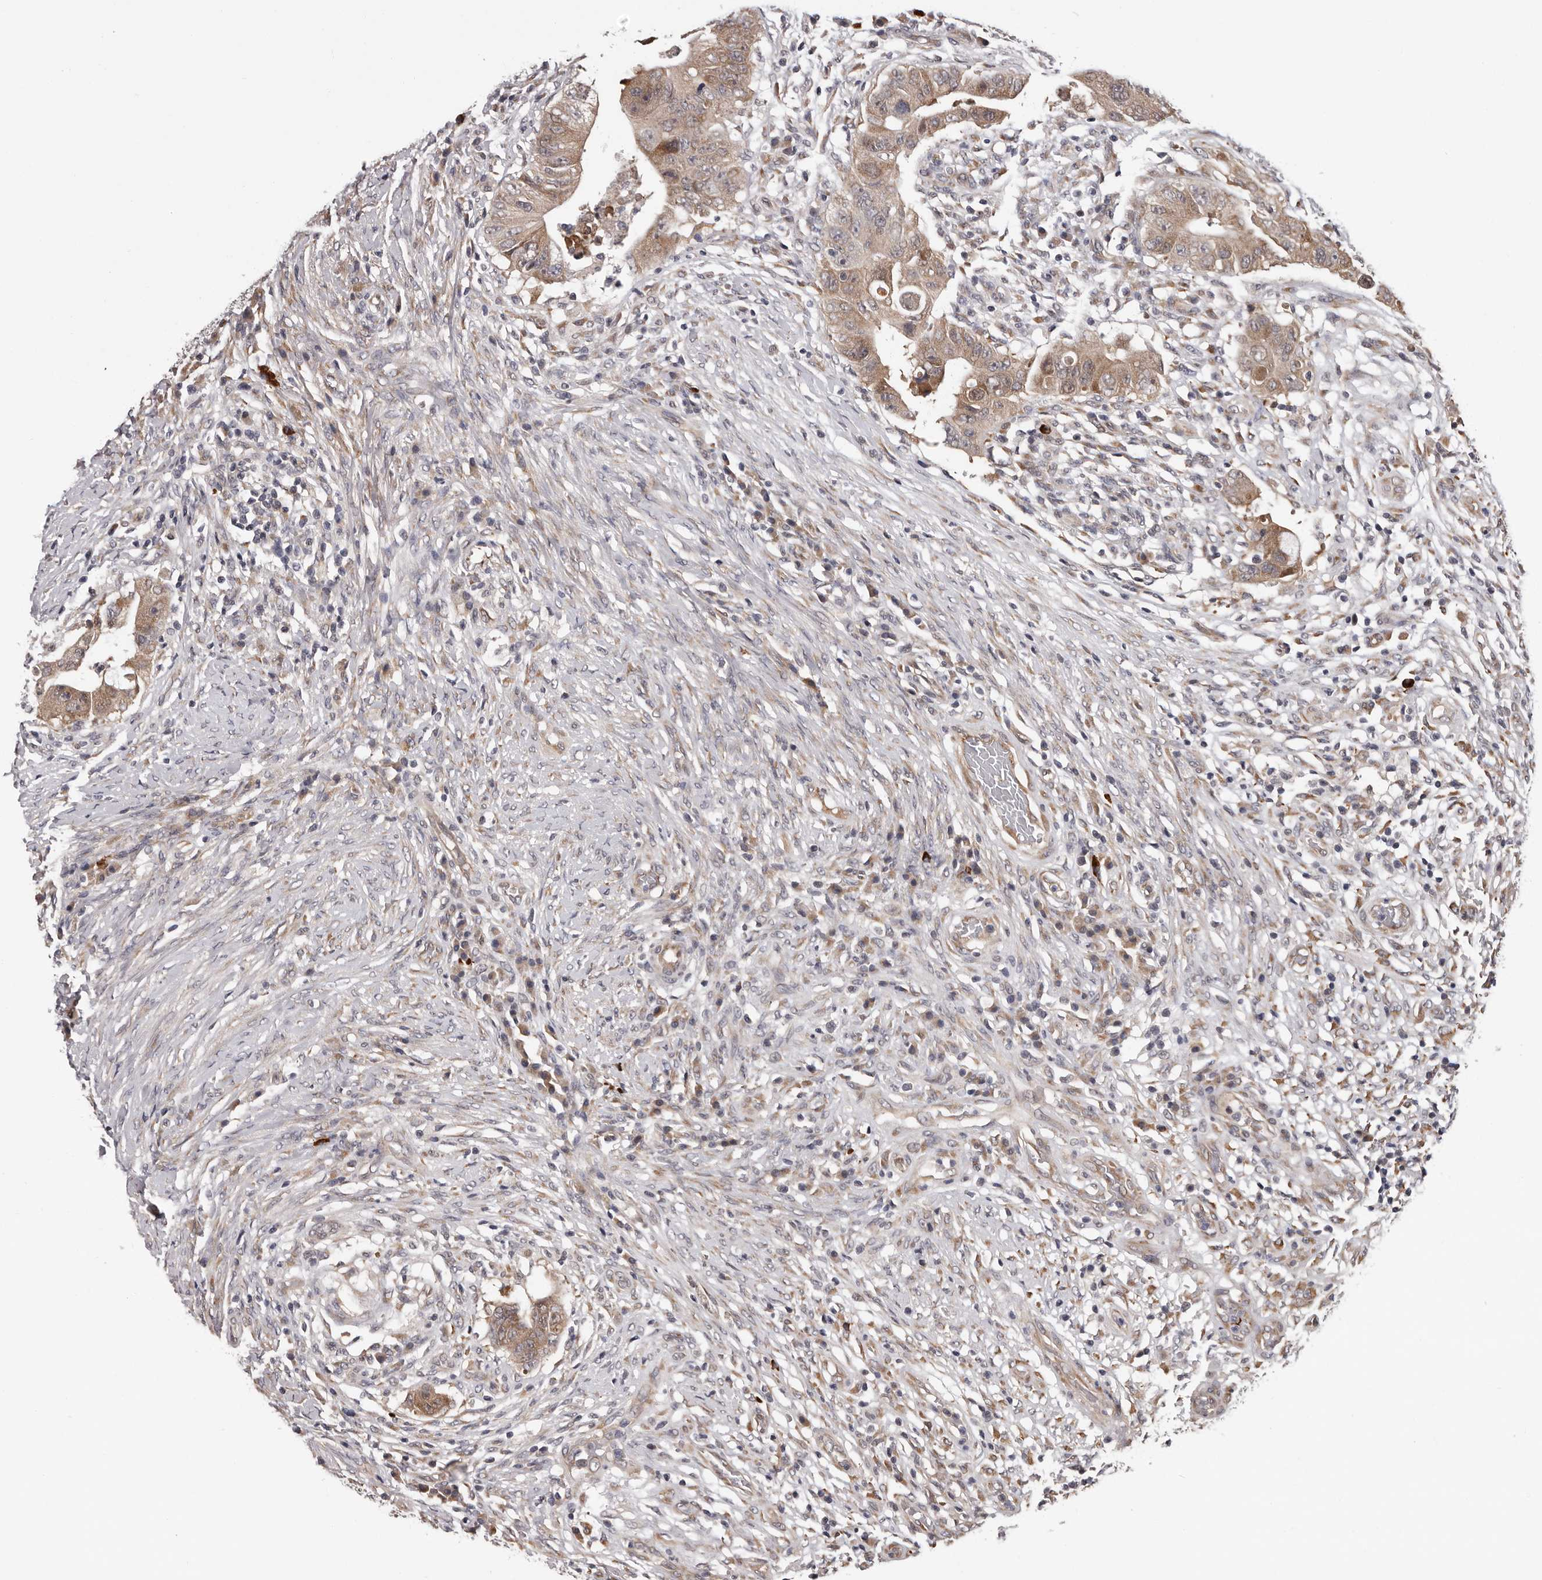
{"staining": {"intensity": "moderate", "quantity": ">75%", "location": "cytoplasmic/membranous"}, "tissue": "colorectal cancer", "cell_type": "Tumor cells", "image_type": "cancer", "snomed": [{"axis": "morphology", "description": "Adenocarcinoma, NOS"}, {"axis": "topography", "description": "Rectum"}], "caption": "Brown immunohistochemical staining in colorectal cancer reveals moderate cytoplasmic/membranous positivity in approximately >75% of tumor cells.", "gene": "MED8", "patient": {"sex": "female", "age": 71}}